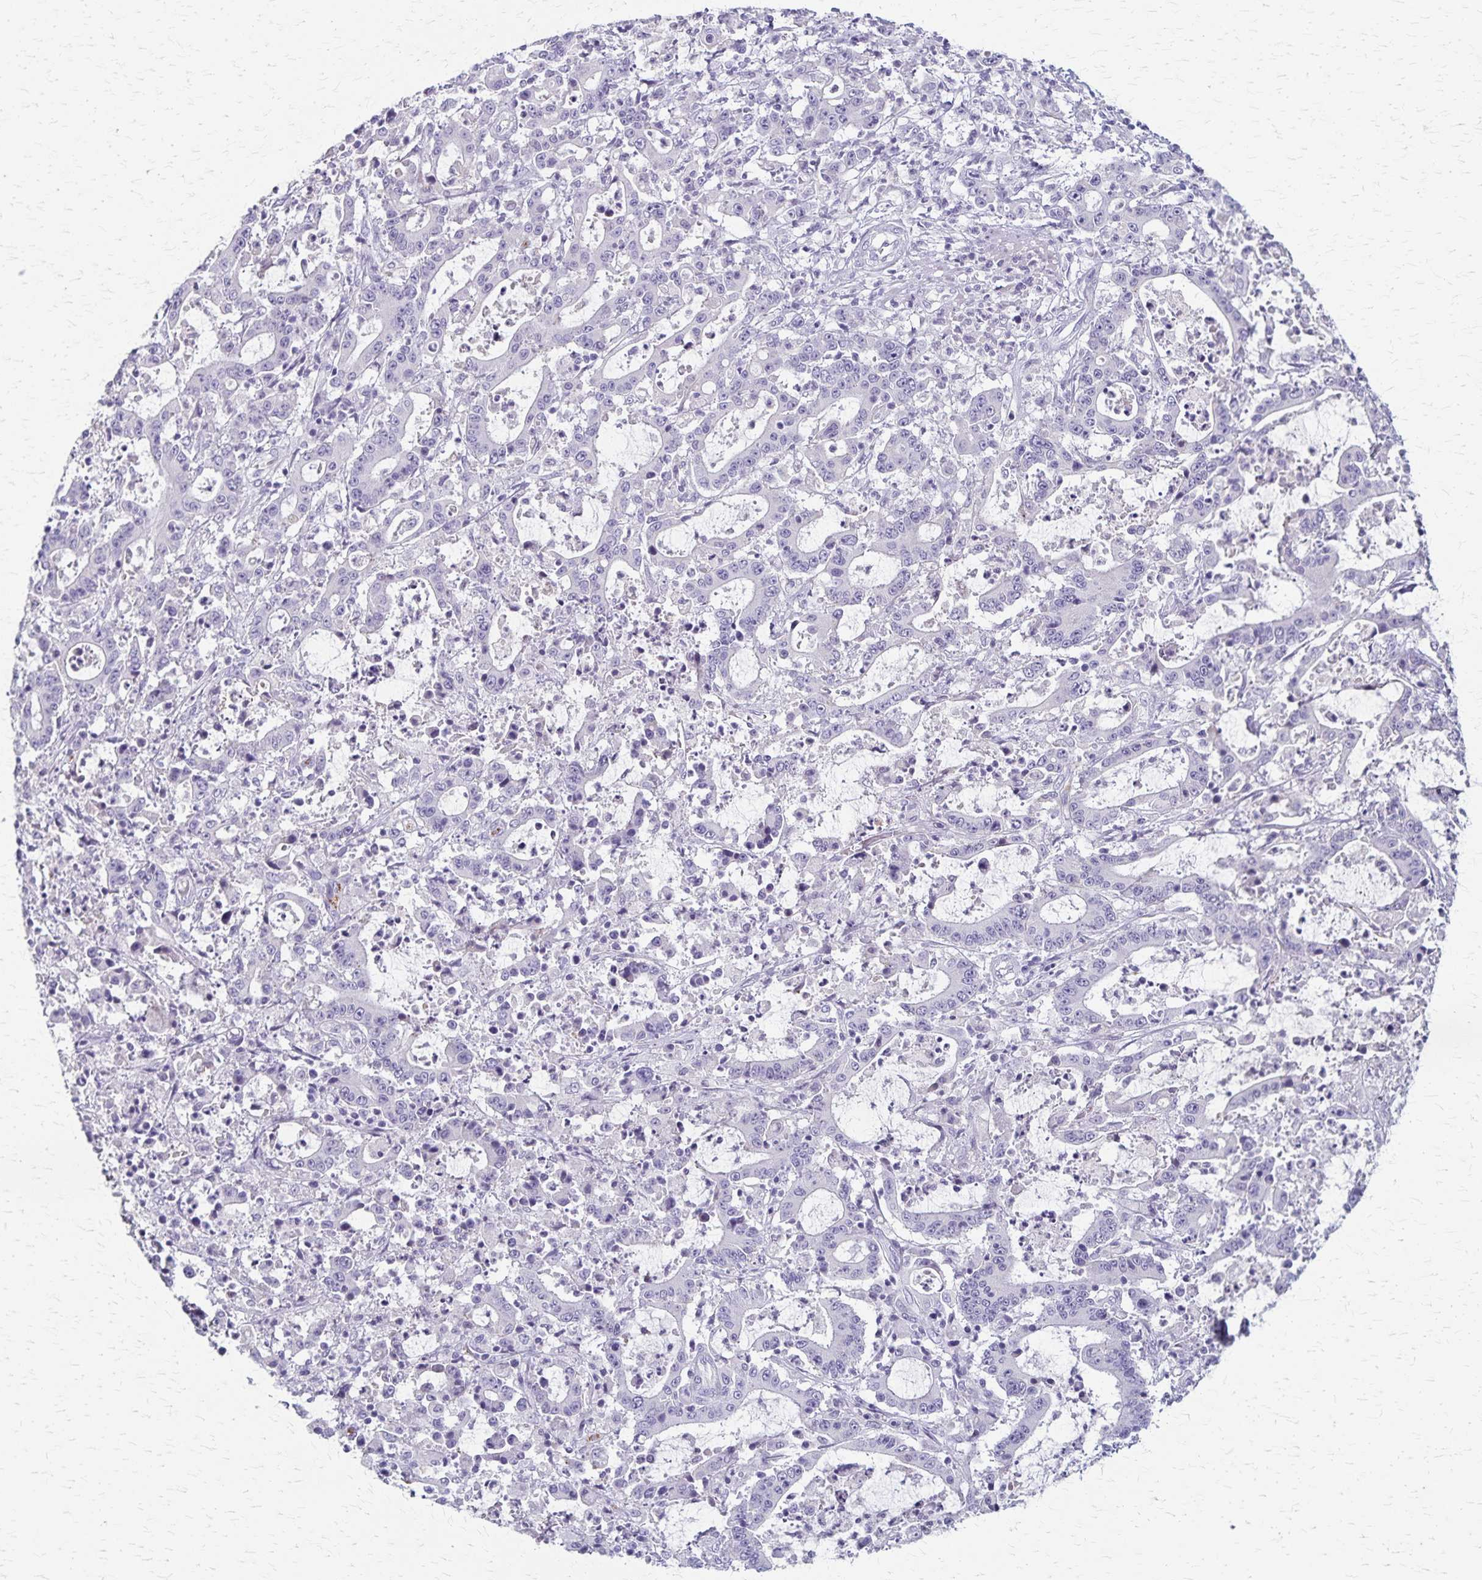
{"staining": {"intensity": "negative", "quantity": "none", "location": "none"}, "tissue": "stomach cancer", "cell_type": "Tumor cells", "image_type": "cancer", "snomed": [{"axis": "morphology", "description": "Adenocarcinoma, NOS"}, {"axis": "topography", "description": "Stomach, upper"}], "caption": "Stomach cancer (adenocarcinoma) stained for a protein using immunohistochemistry (IHC) demonstrates no staining tumor cells.", "gene": "RASL10B", "patient": {"sex": "male", "age": 68}}